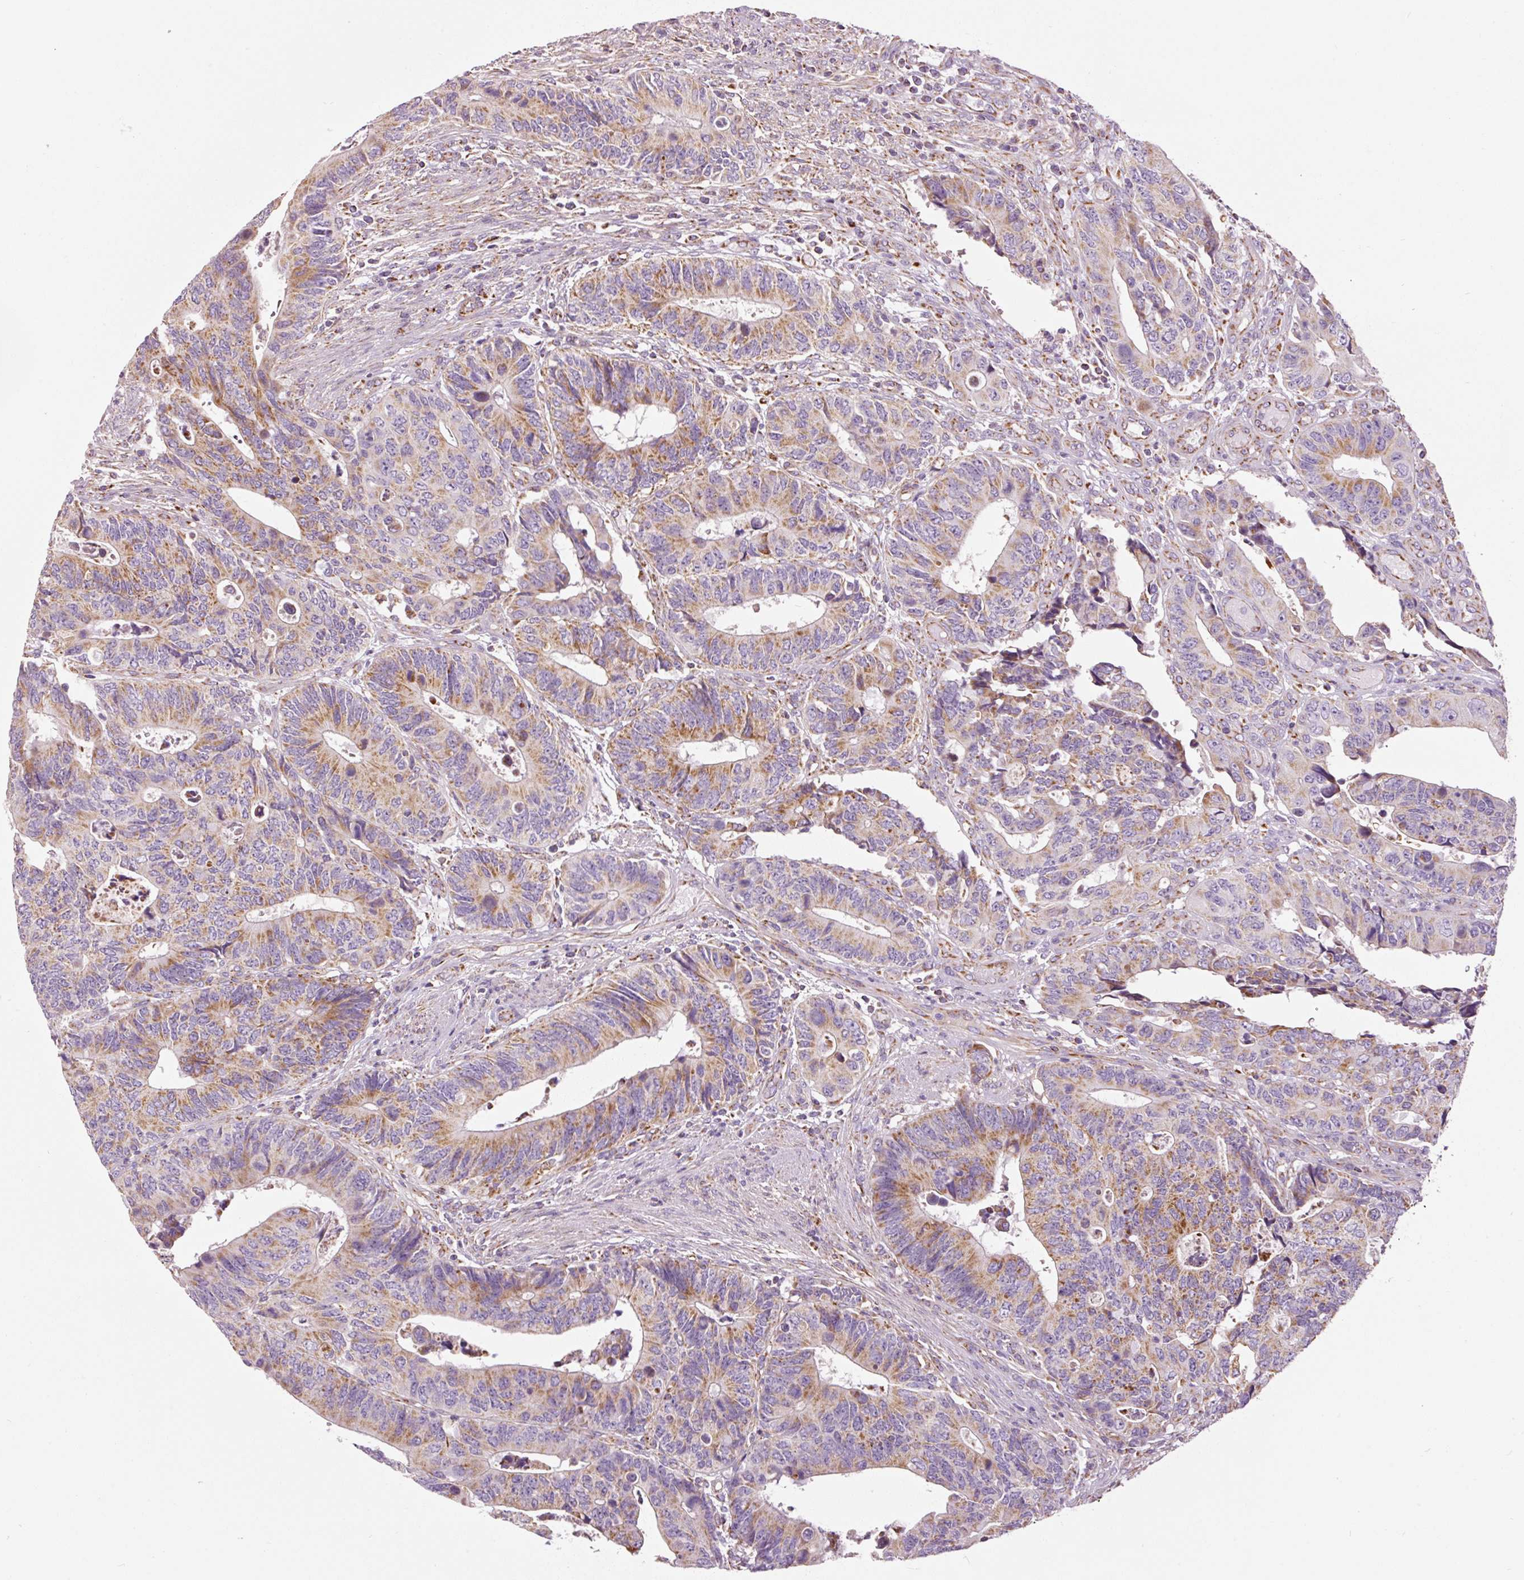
{"staining": {"intensity": "moderate", "quantity": "25%-75%", "location": "cytoplasmic/membranous"}, "tissue": "colorectal cancer", "cell_type": "Tumor cells", "image_type": "cancer", "snomed": [{"axis": "morphology", "description": "Adenocarcinoma, NOS"}, {"axis": "topography", "description": "Colon"}], "caption": "Tumor cells demonstrate medium levels of moderate cytoplasmic/membranous positivity in about 25%-75% of cells in adenocarcinoma (colorectal).", "gene": "NDUFB4", "patient": {"sex": "male", "age": 87}}